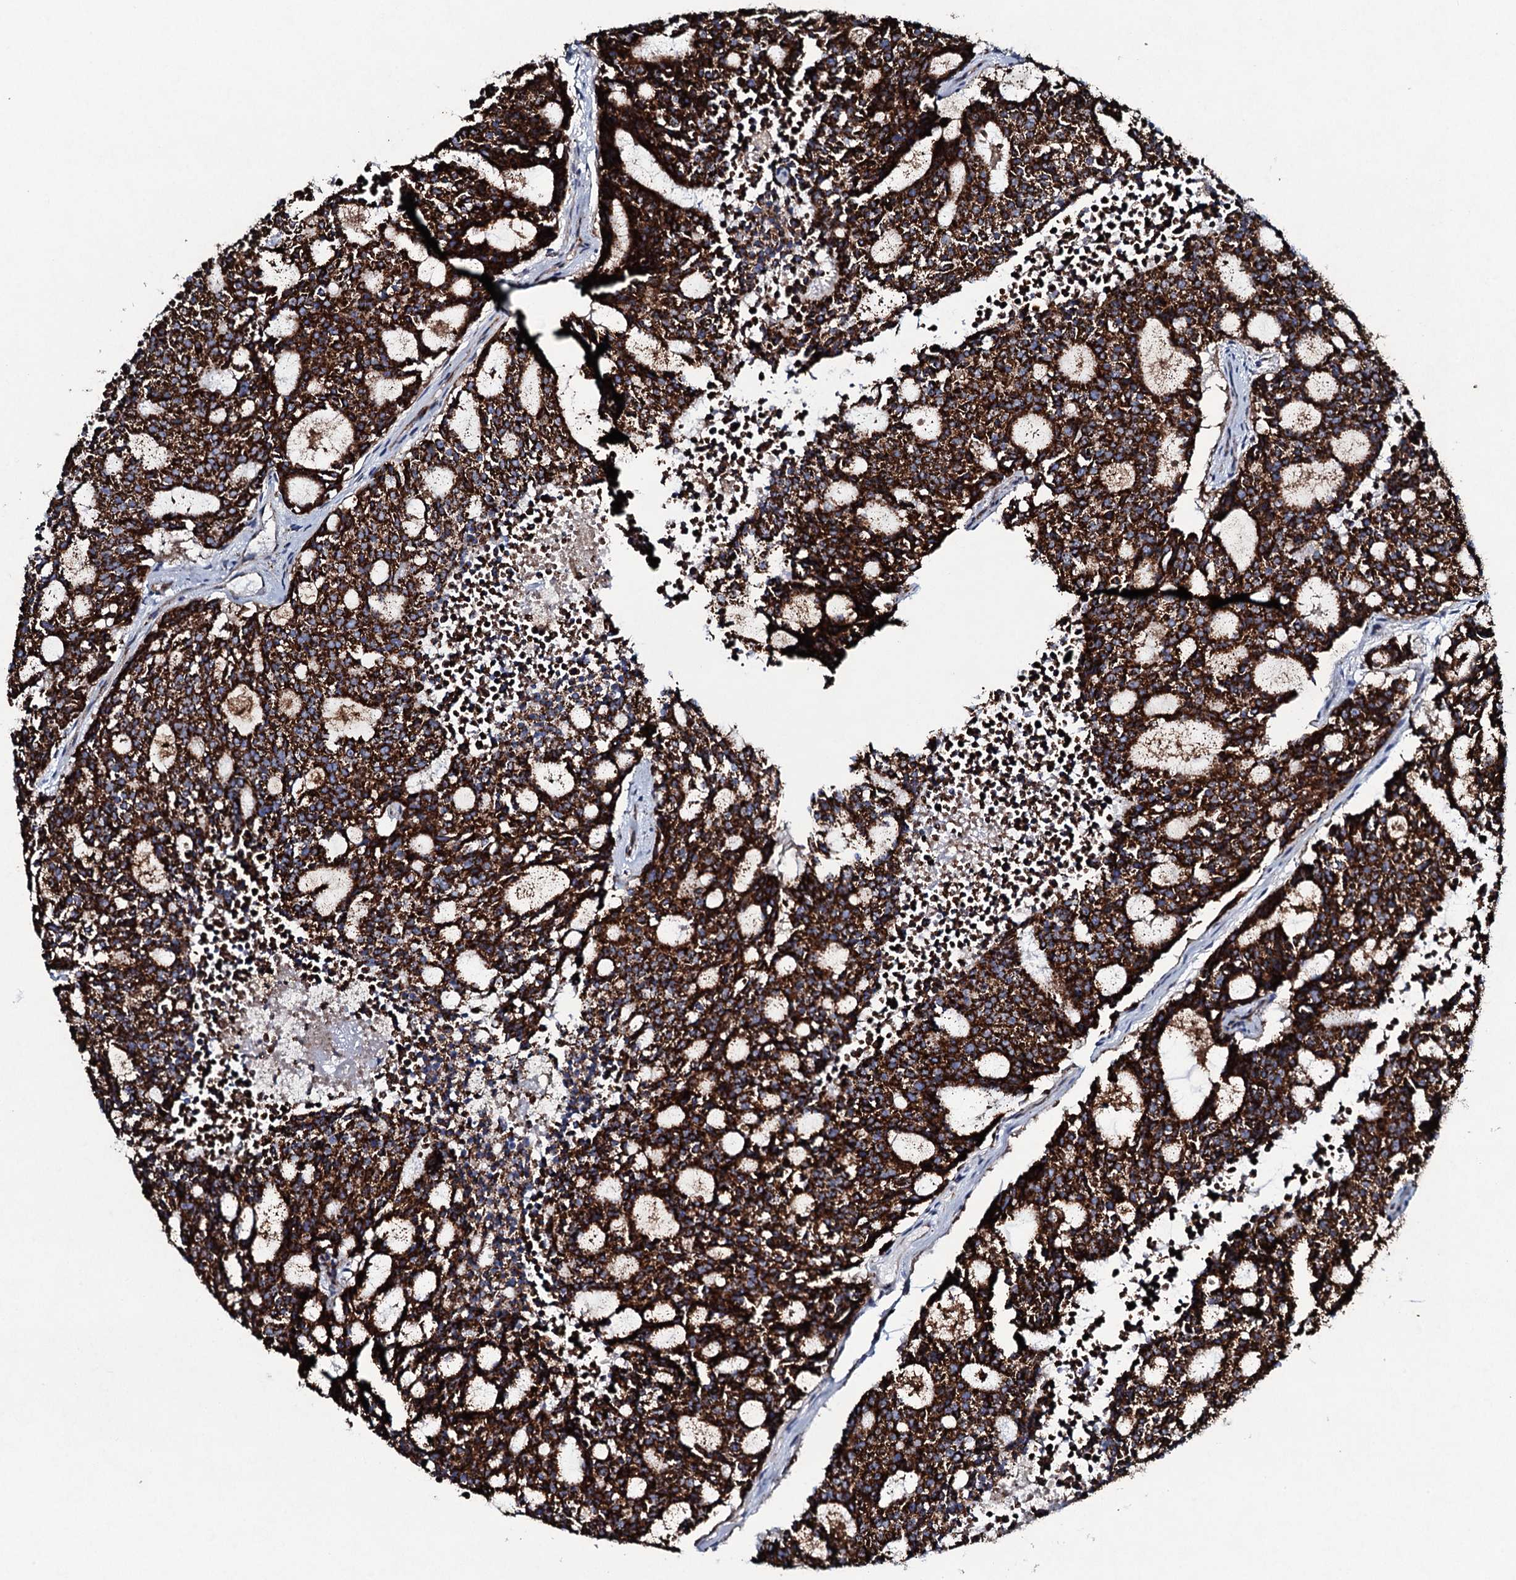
{"staining": {"intensity": "strong", "quantity": ">75%", "location": "cytoplasmic/membranous"}, "tissue": "carcinoid", "cell_type": "Tumor cells", "image_type": "cancer", "snomed": [{"axis": "morphology", "description": "Carcinoid, malignant, NOS"}, {"axis": "topography", "description": "Pancreas"}], "caption": "This histopathology image displays immunohistochemistry (IHC) staining of carcinoid, with high strong cytoplasmic/membranous positivity in approximately >75% of tumor cells.", "gene": "EVC2", "patient": {"sex": "female", "age": 54}}